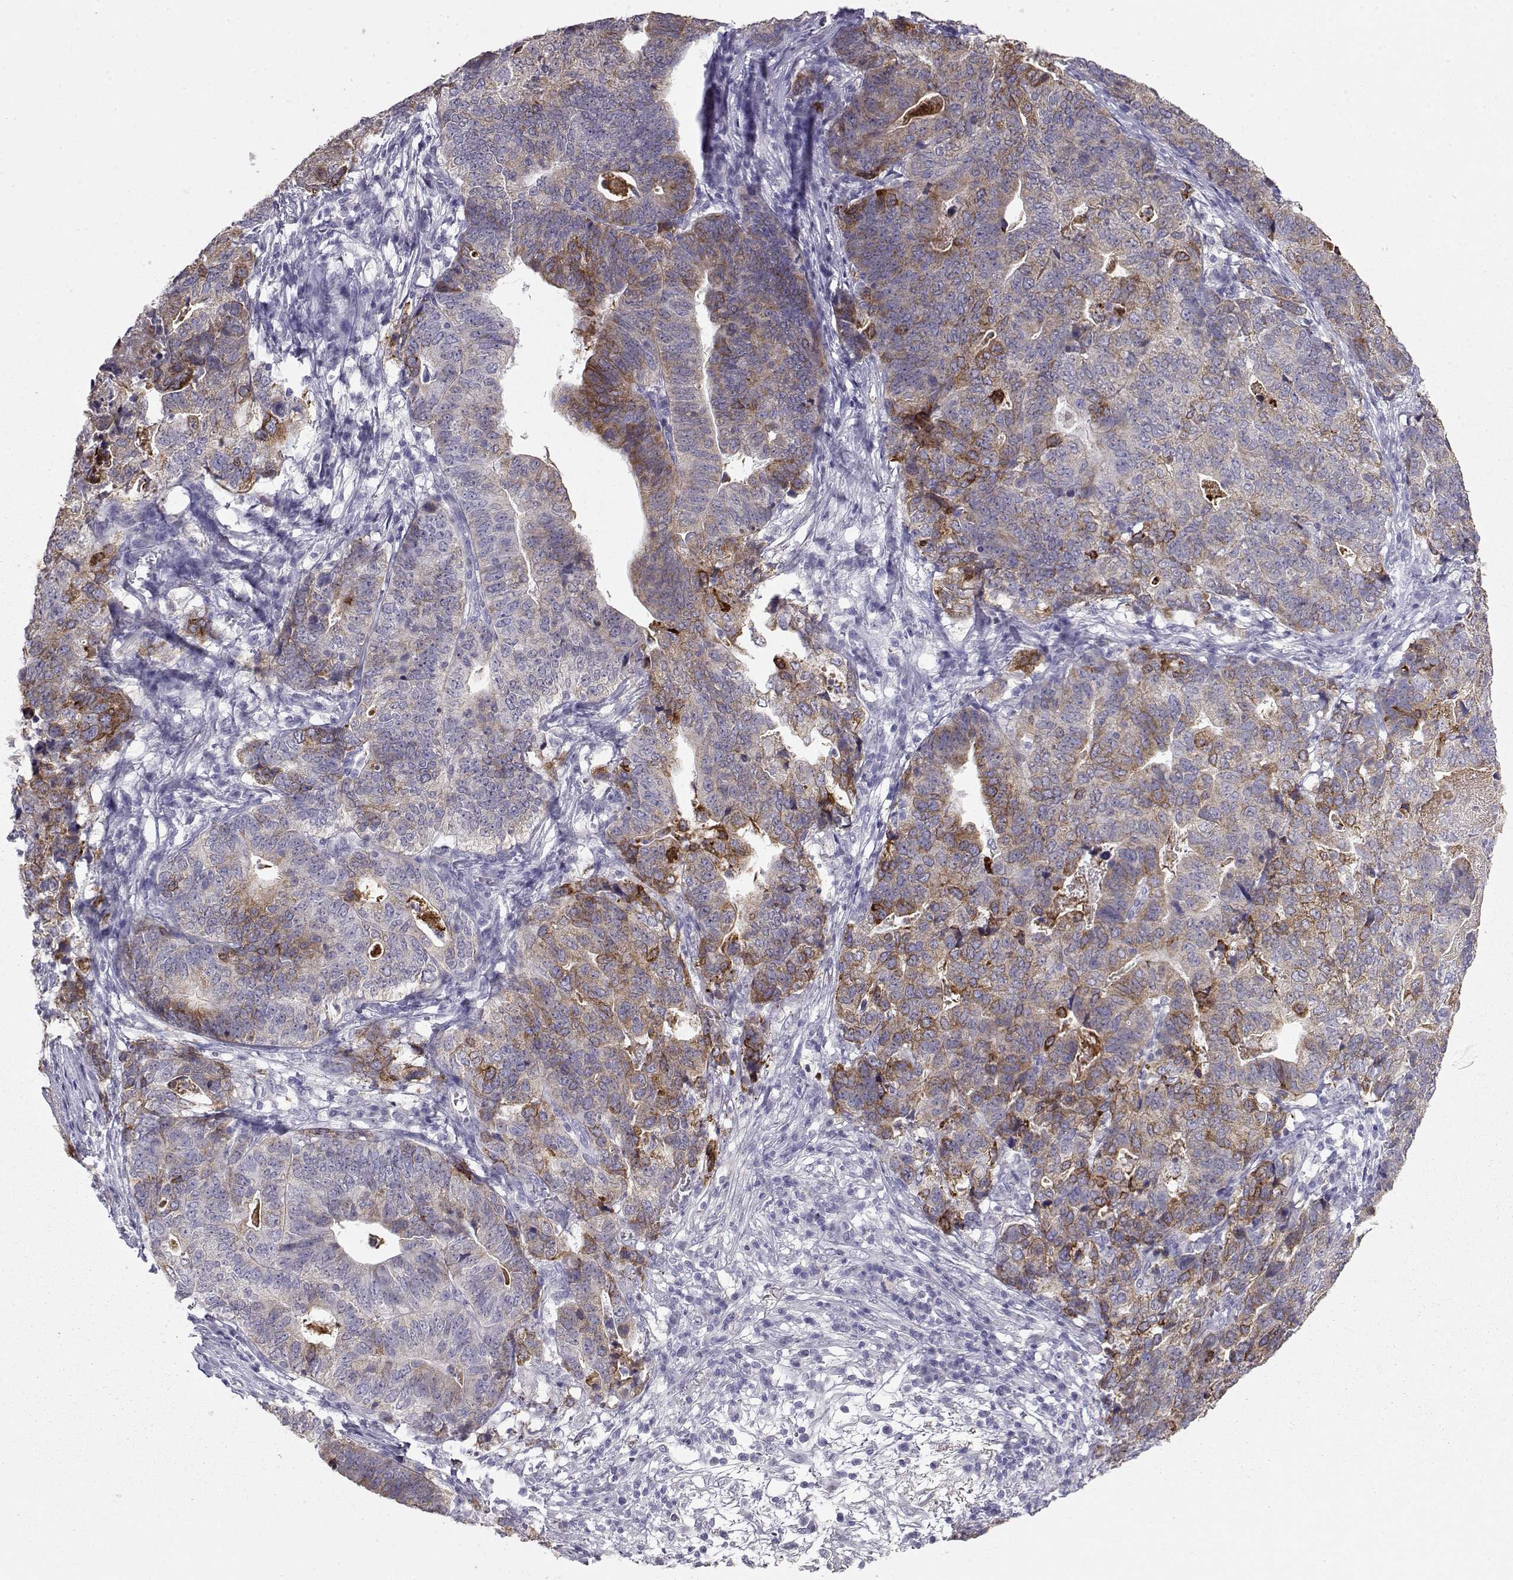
{"staining": {"intensity": "strong", "quantity": "<25%", "location": "cytoplasmic/membranous"}, "tissue": "stomach cancer", "cell_type": "Tumor cells", "image_type": "cancer", "snomed": [{"axis": "morphology", "description": "Adenocarcinoma, NOS"}, {"axis": "topography", "description": "Stomach, upper"}], "caption": "Strong cytoplasmic/membranous positivity is seen in approximately <25% of tumor cells in stomach cancer.", "gene": "LAMB3", "patient": {"sex": "female", "age": 67}}